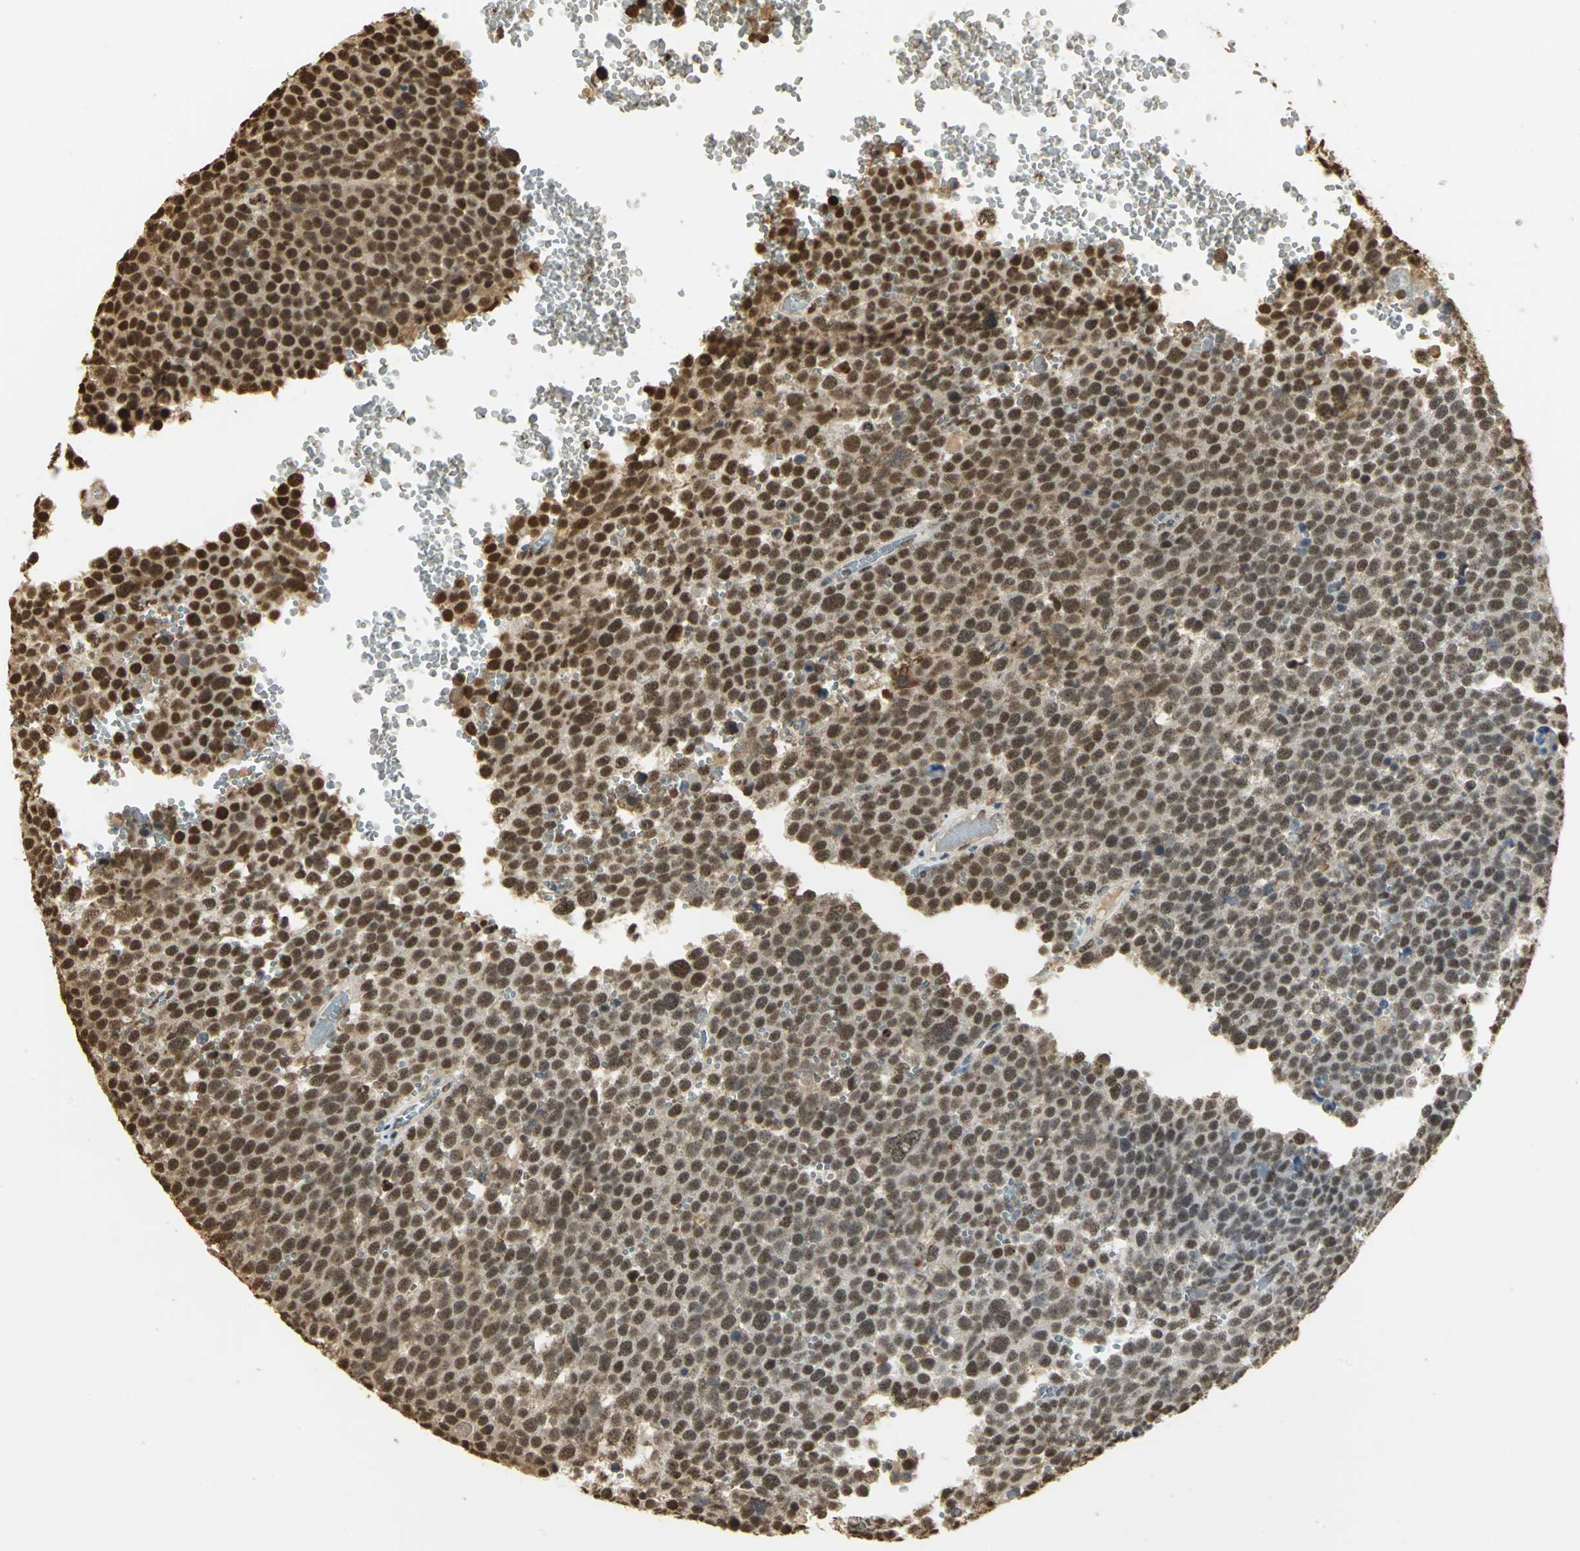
{"staining": {"intensity": "strong", "quantity": ">75%", "location": "cytoplasmic/membranous,nuclear"}, "tissue": "testis cancer", "cell_type": "Tumor cells", "image_type": "cancer", "snomed": [{"axis": "morphology", "description": "Seminoma, NOS"}, {"axis": "topography", "description": "Testis"}], "caption": "A photomicrograph of testis seminoma stained for a protein reveals strong cytoplasmic/membranous and nuclear brown staining in tumor cells.", "gene": "SET", "patient": {"sex": "male", "age": 71}}